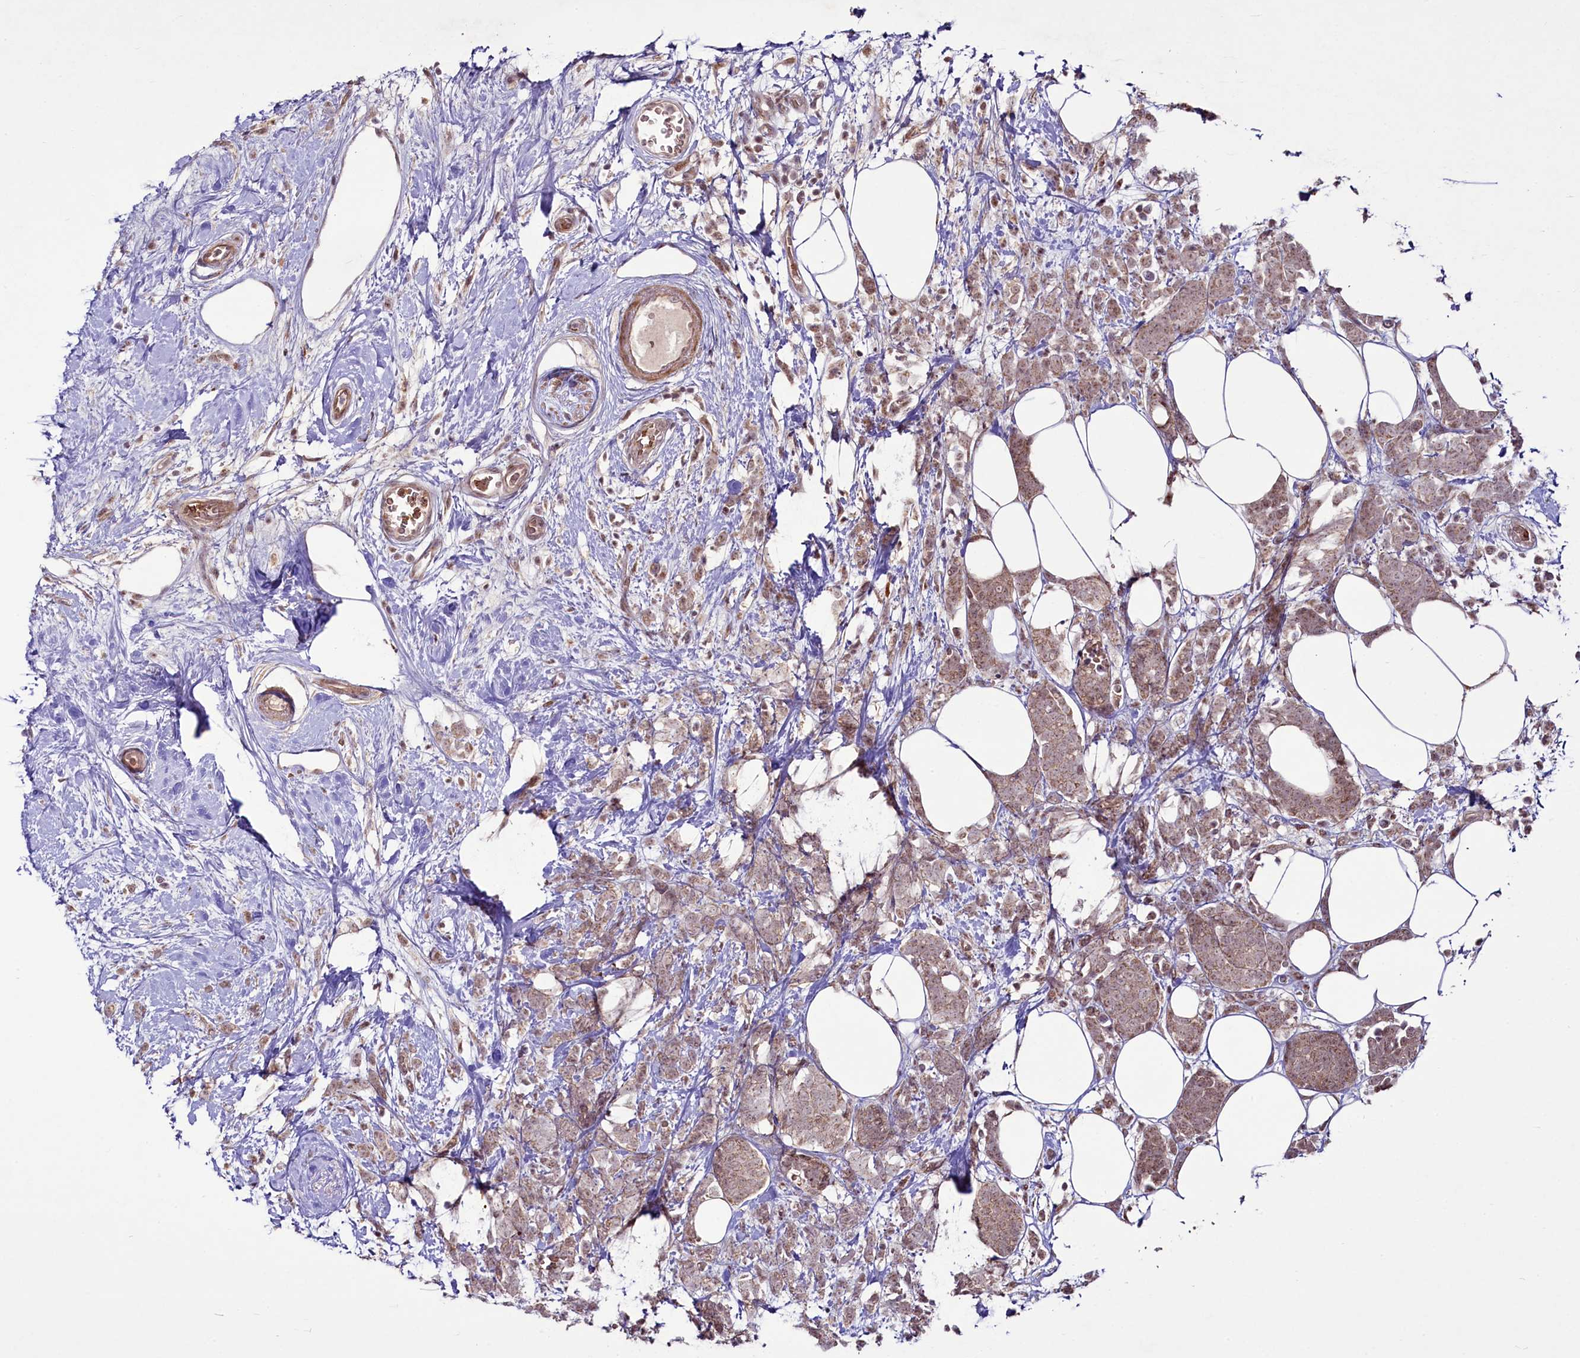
{"staining": {"intensity": "weak", "quantity": ">75%", "location": "cytoplasmic/membranous"}, "tissue": "breast cancer", "cell_type": "Tumor cells", "image_type": "cancer", "snomed": [{"axis": "morphology", "description": "Lobular carcinoma"}, {"axis": "topography", "description": "Breast"}], "caption": "Immunohistochemistry (IHC) image of neoplastic tissue: lobular carcinoma (breast) stained using immunohistochemistry reveals low levels of weak protein expression localized specifically in the cytoplasmic/membranous of tumor cells, appearing as a cytoplasmic/membranous brown color.", "gene": "SUSD3", "patient": {"sex": "female", "age": 58}}